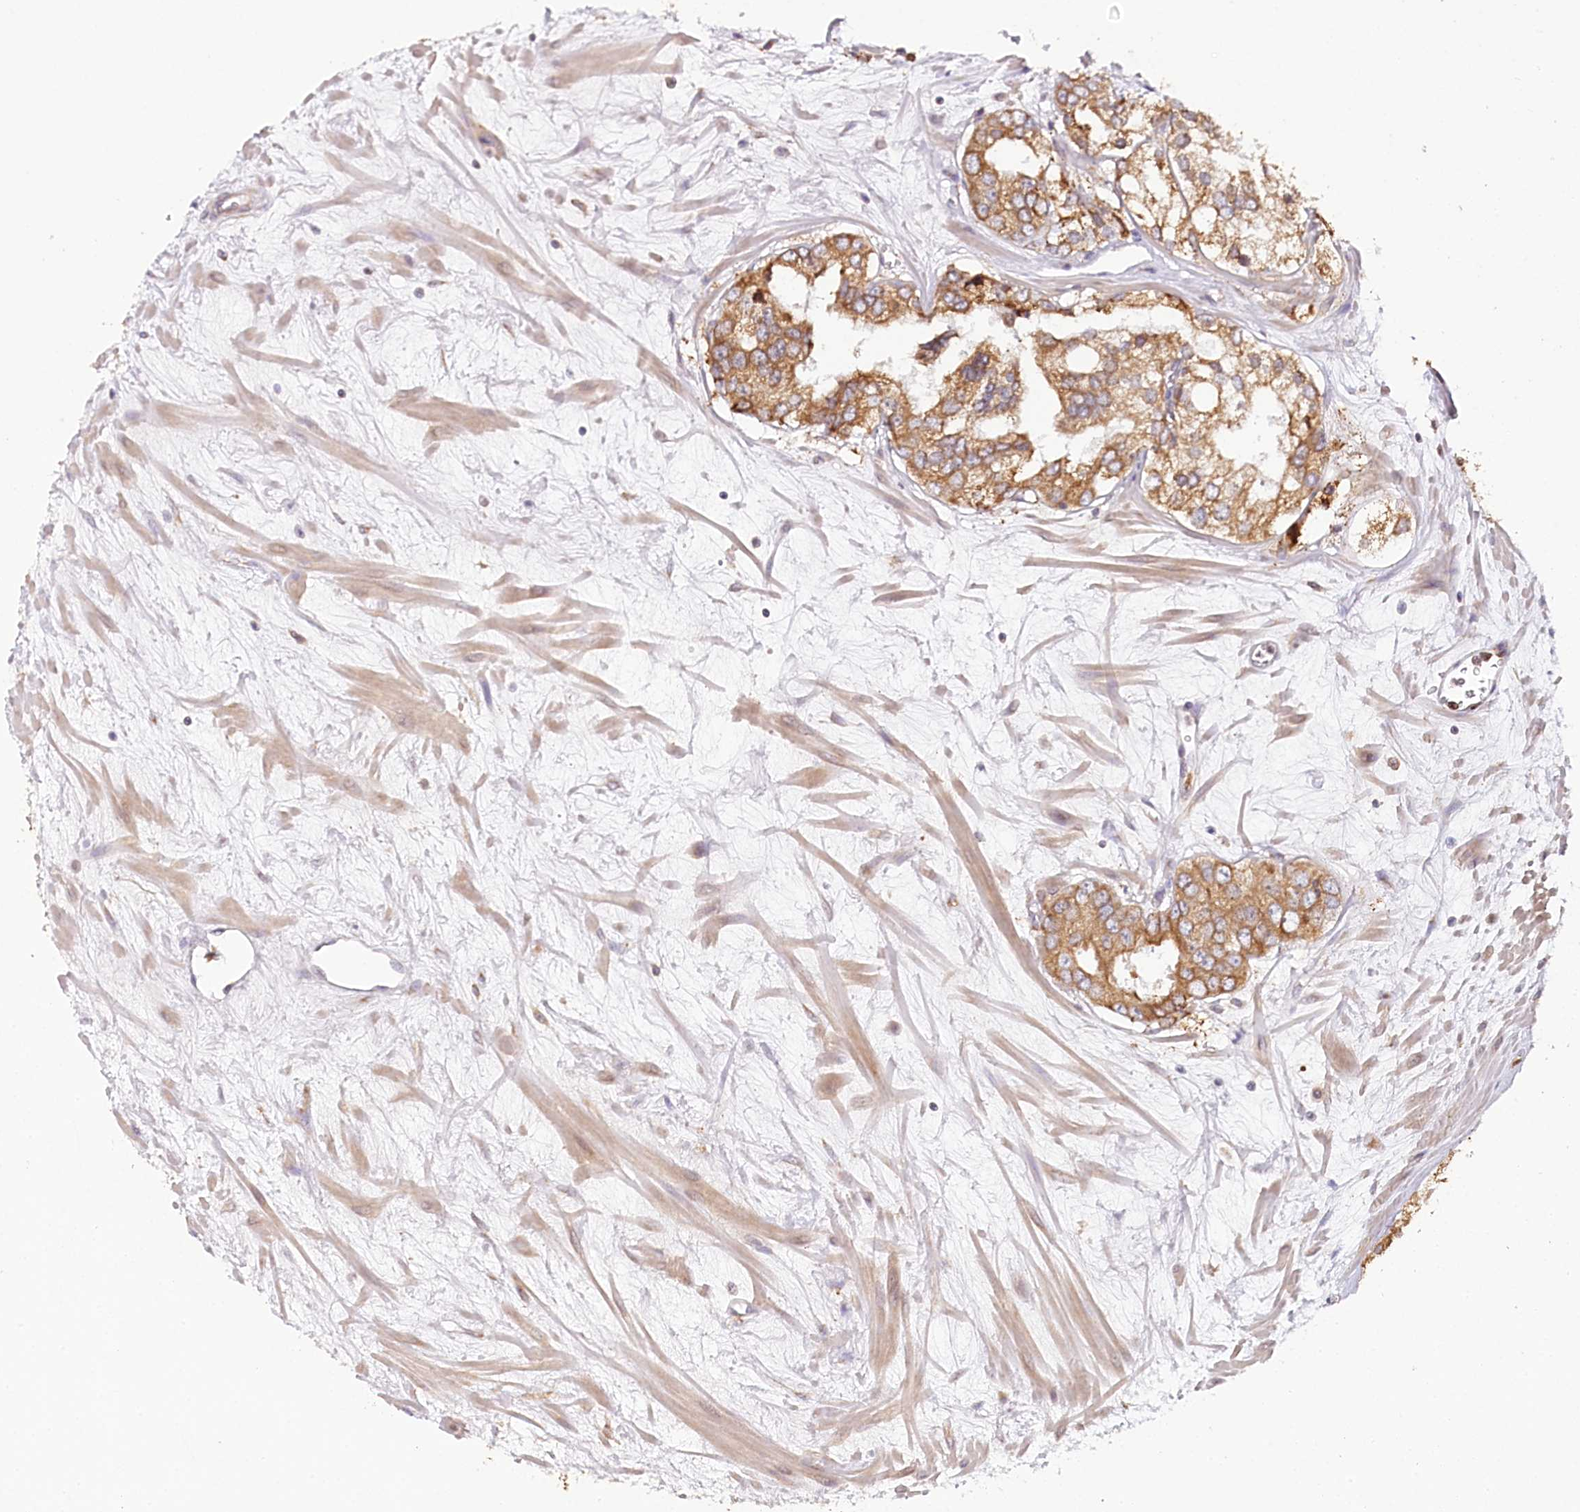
{"staining": {"intensity": "moderate", "quantity": ">75%", "location": "cytoplasmic/membranous"}, "tissue": "prostate cancer", "cell_type": "Tumor cells", "image_type": "cancer", "snomed": [{"axis": "morphology", "description": "Adenocarcinoma, High grade"}, {"axis": "topography", "description": "Prostate"}], "caption": "Moderate cytoplasmic/membranous staining for a protein is present in about >75% of tumor cells of prostate adenocarcinoma (high-grade) using immunohistochemistry.", "gene": "VEGFA", "patient": {"sex": "male", "age": 66}}